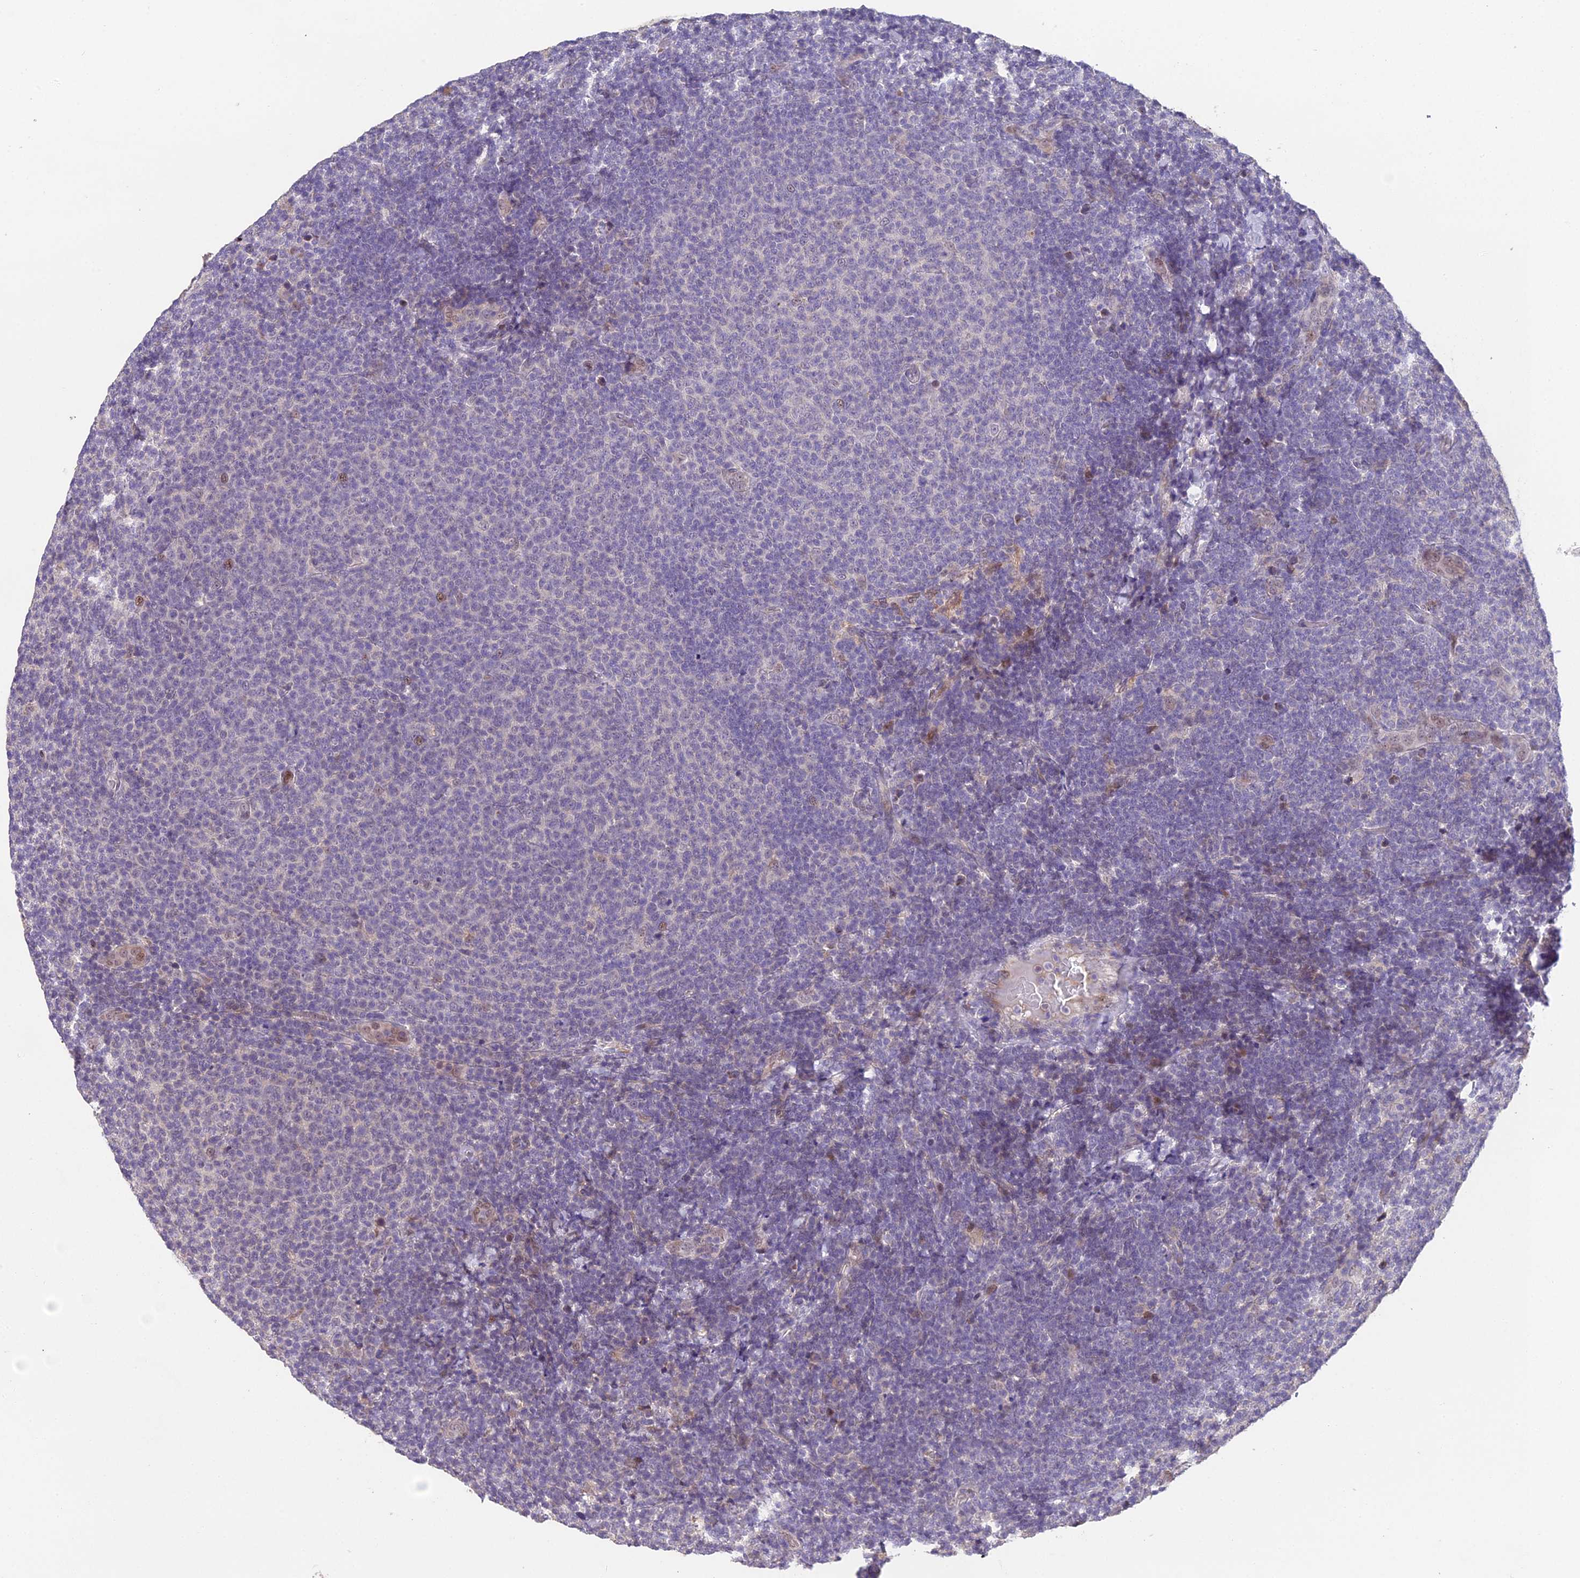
{"staining": {"intensity": "negative", "quantity": "none", "location": "none"}, "tissue": "lymphoma", "cell_type": "Tumor cells", "image_type": "cancer", "snomed": [{"axis": "morphology", "description": "Malignant lymphoma, non-Hodgkin's type, Low grade"}, {"axis": "topography", "description": "Lymph node"}], "caption": "The image exhibits no staining of tumor cells in lymphoma.", "gene": "PUS10", "patient": {"sex": "male", "age": 66}}